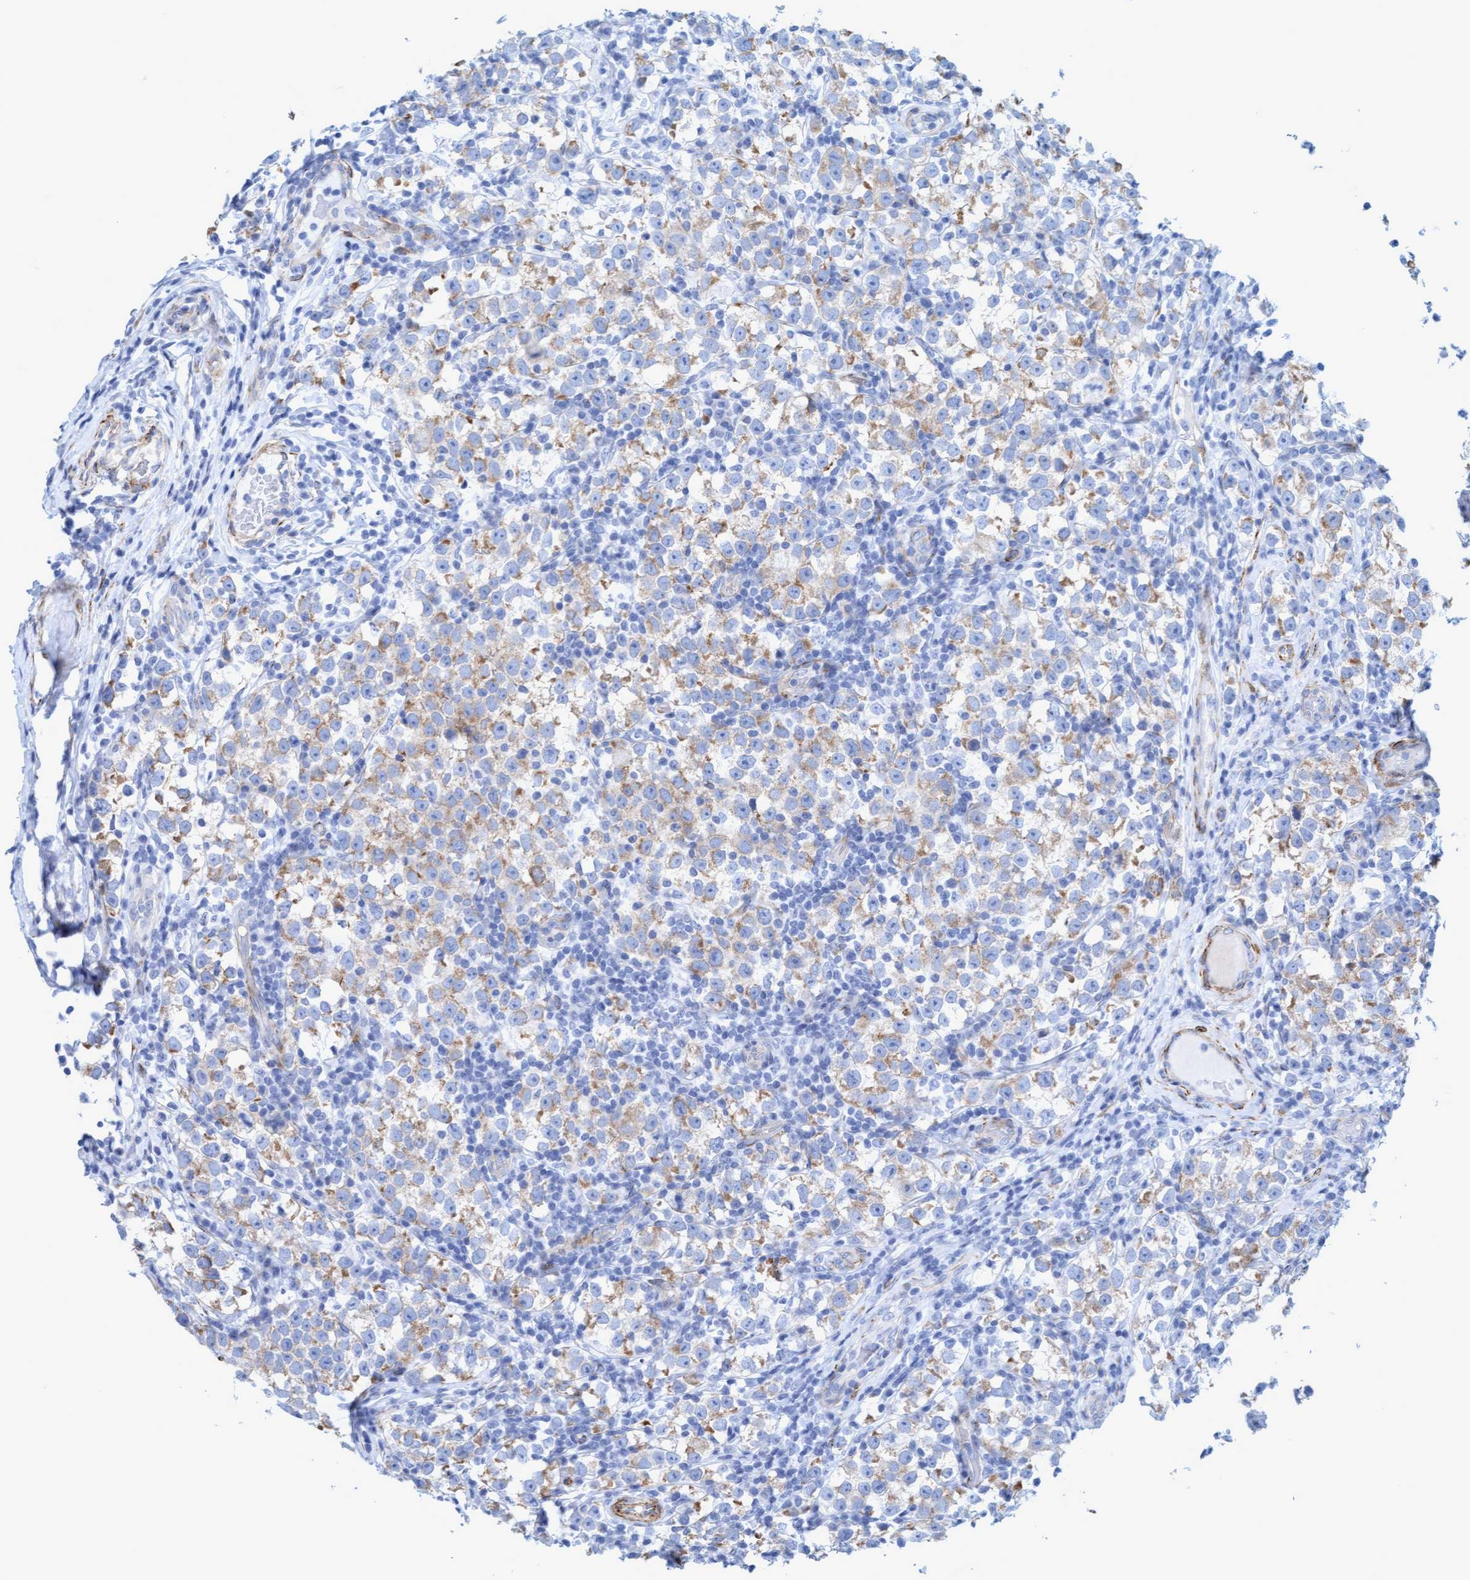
{"staining": {"intensity": "weak", "quantity": ">75%", "location": "cytoplasmic/membranous"}, "tissue": "testis cancer", "cell_type": "Tumor cells", "image_type": "cancer", "snomed": [{"axis": "morphology", "description": "Normal tissue, NOS"}, {"axis": "morphology", "description": "Seminoma, NOS"}, {"axis": "topography", "description": "Testis"}], "caption": "Tumor cells display weak cytoplasmic/membranous staining in about >75% of cells in testis cancer.", "gene": "MTFR1", "patient": {"sex": "male", "age": 43}}